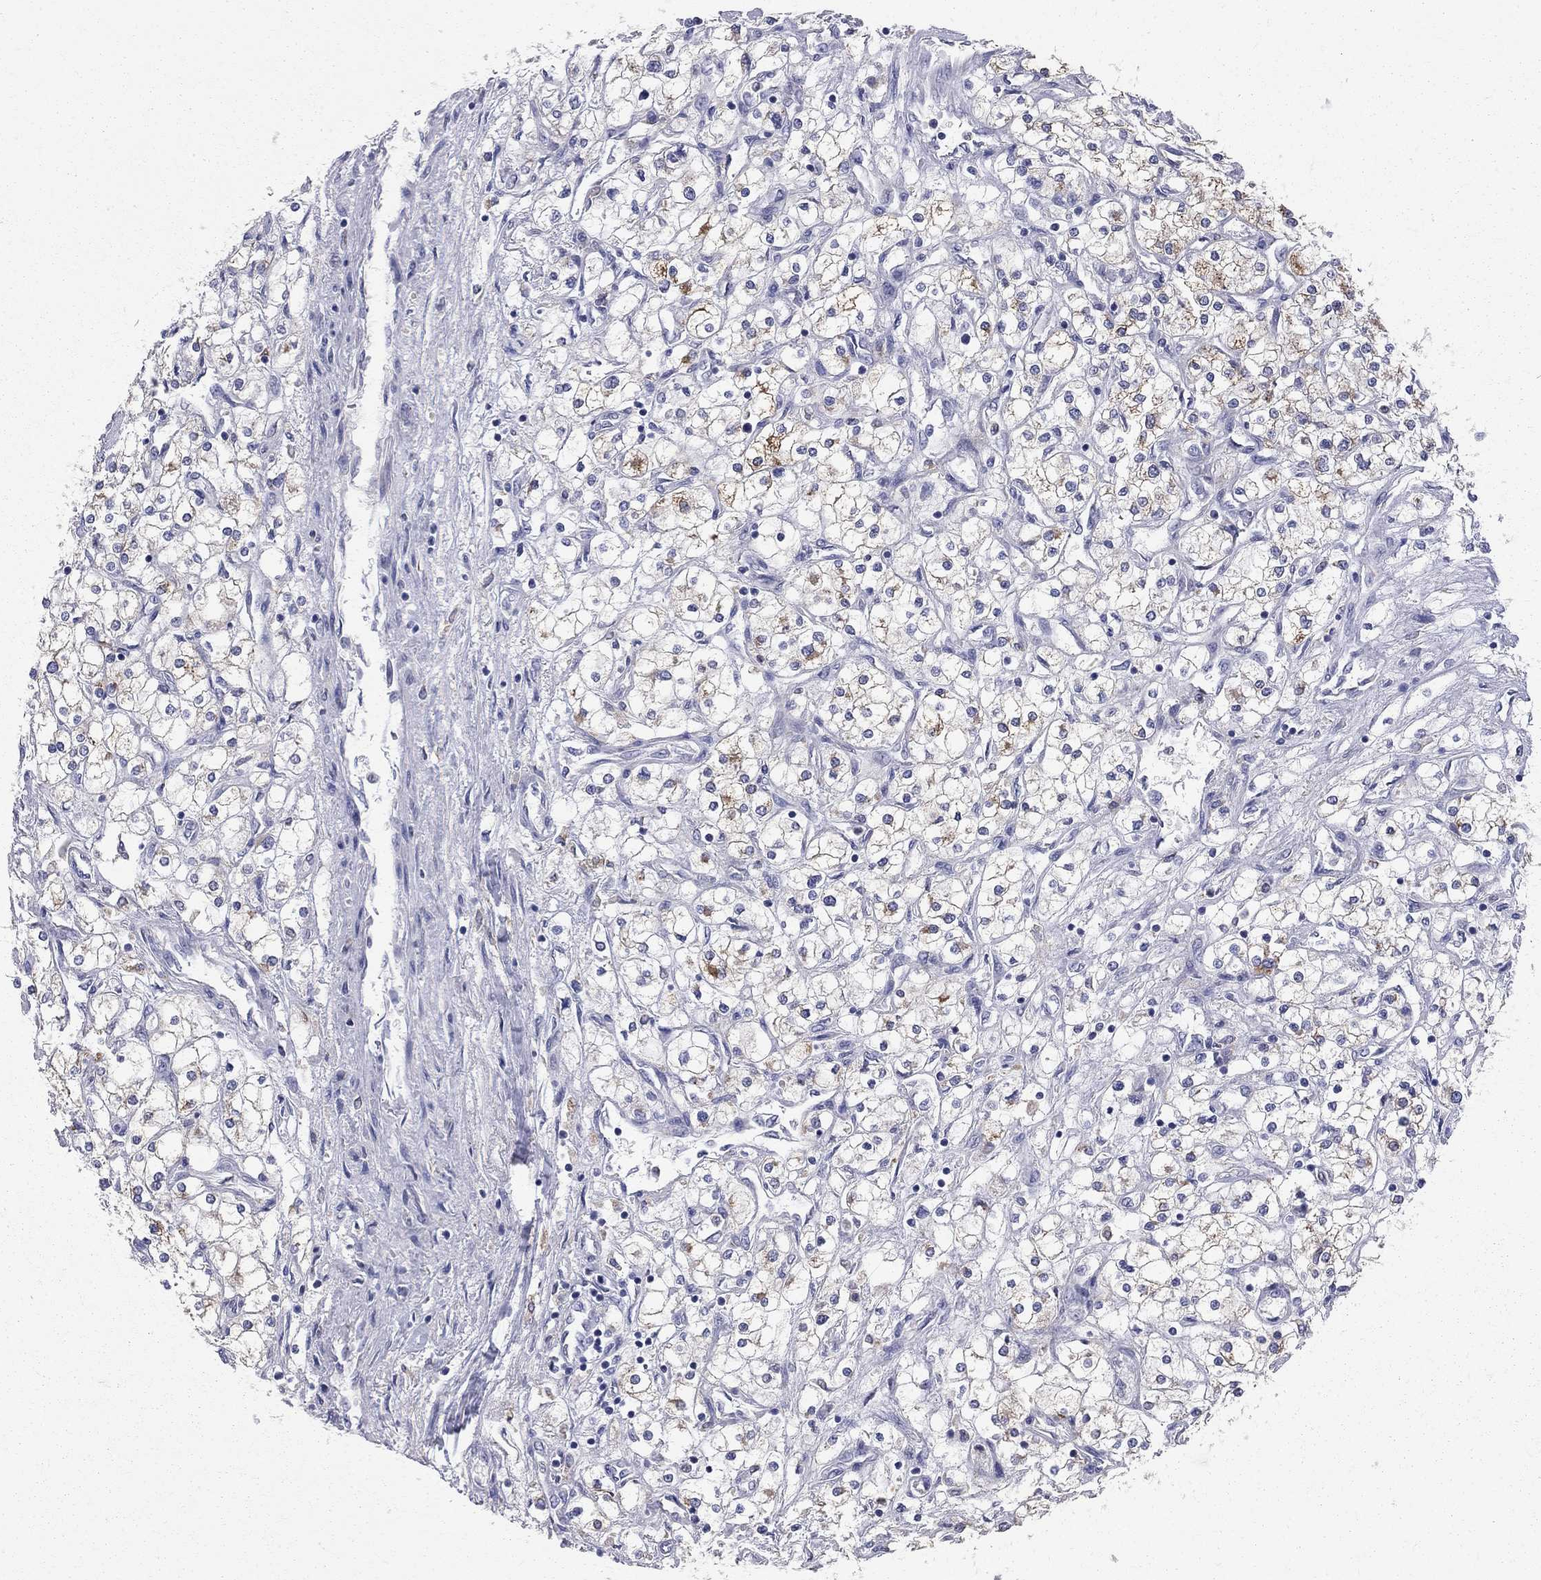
{"staining": {"intensity": "moderate", "quantity": "<25%", "location": "cytoplasmic/membranous"}, "tissue": "renal cancer", "cell_type": "Tumor cells", "image_type": "cancer", "snomed": [{"axis": "morphology", "description": "Adenocarcinoma, NOS"}, {"axis": "topography", "description": "Kidney"}], "caption": "Protein expression analysis of human renal adenocarcinoma reveals moderate cytoplasmic/membranous positivity in about <25% of tumor cells.", "gene": "ACSL1", "patient": {"sex": "male", "age": 80}}